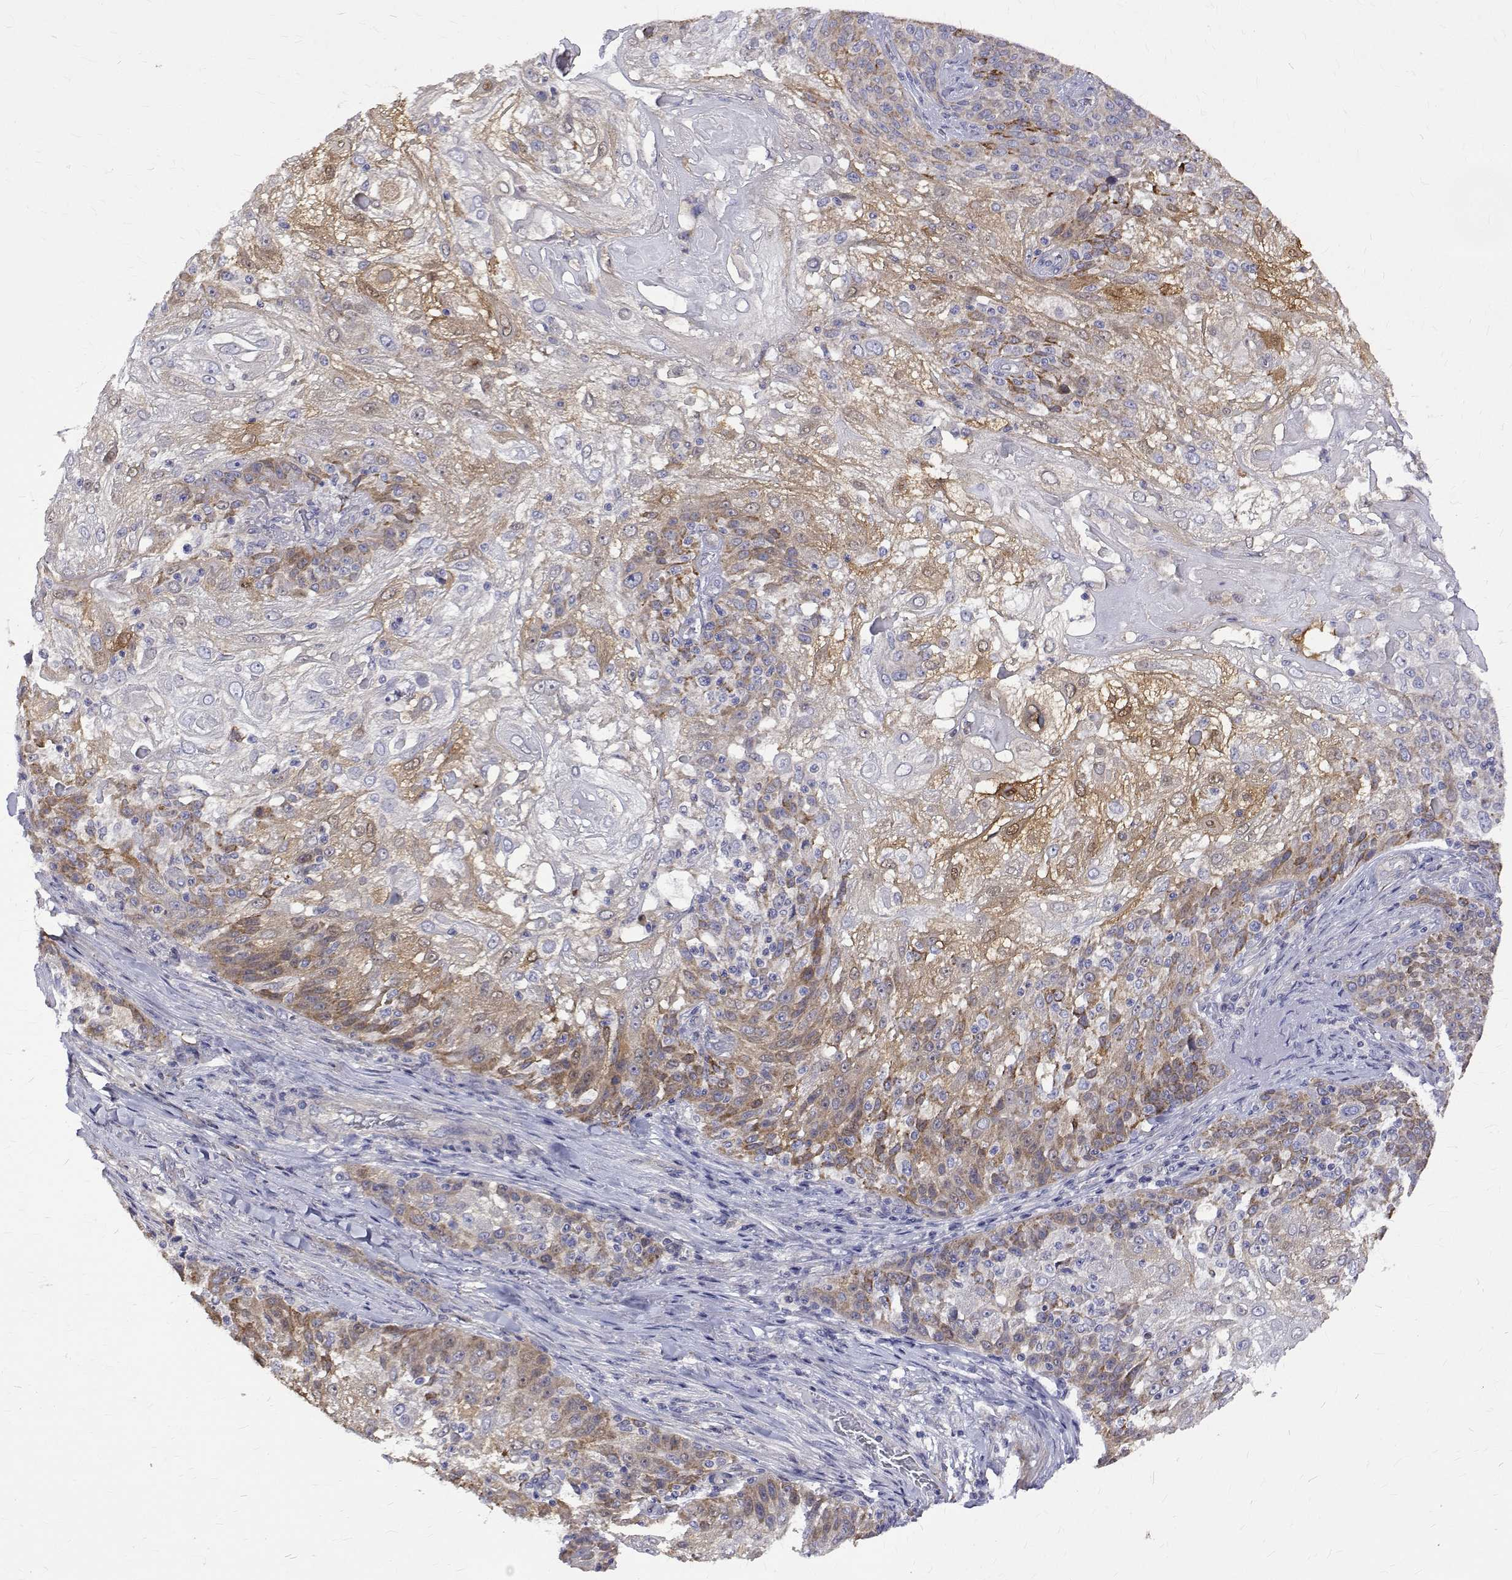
{"staining": {"intensity": "moderate", "quantity": "25%-75%", "location": "cytoplasmic/membranous"}, "tissue": "skin cancer", "cell_type": "Tumor cells", "image_type": "cancer", "snomed": [{"axis": "morphology", "description": "Normal tissue, NOS"}, {"axis": "morphology", "description": "Squamous cell carcinoma, NOS"}, {"axis": "topography", "description": "Skin"}], "caption": "IHC of human squamous cell carcinoma (skin) displays medium levels of moderate cytoplasmic/membranous positivity in approximately 25%-75% of tumor cells.", "gene": "PADI1", "patient": {"sex": "female", "age": 83}}